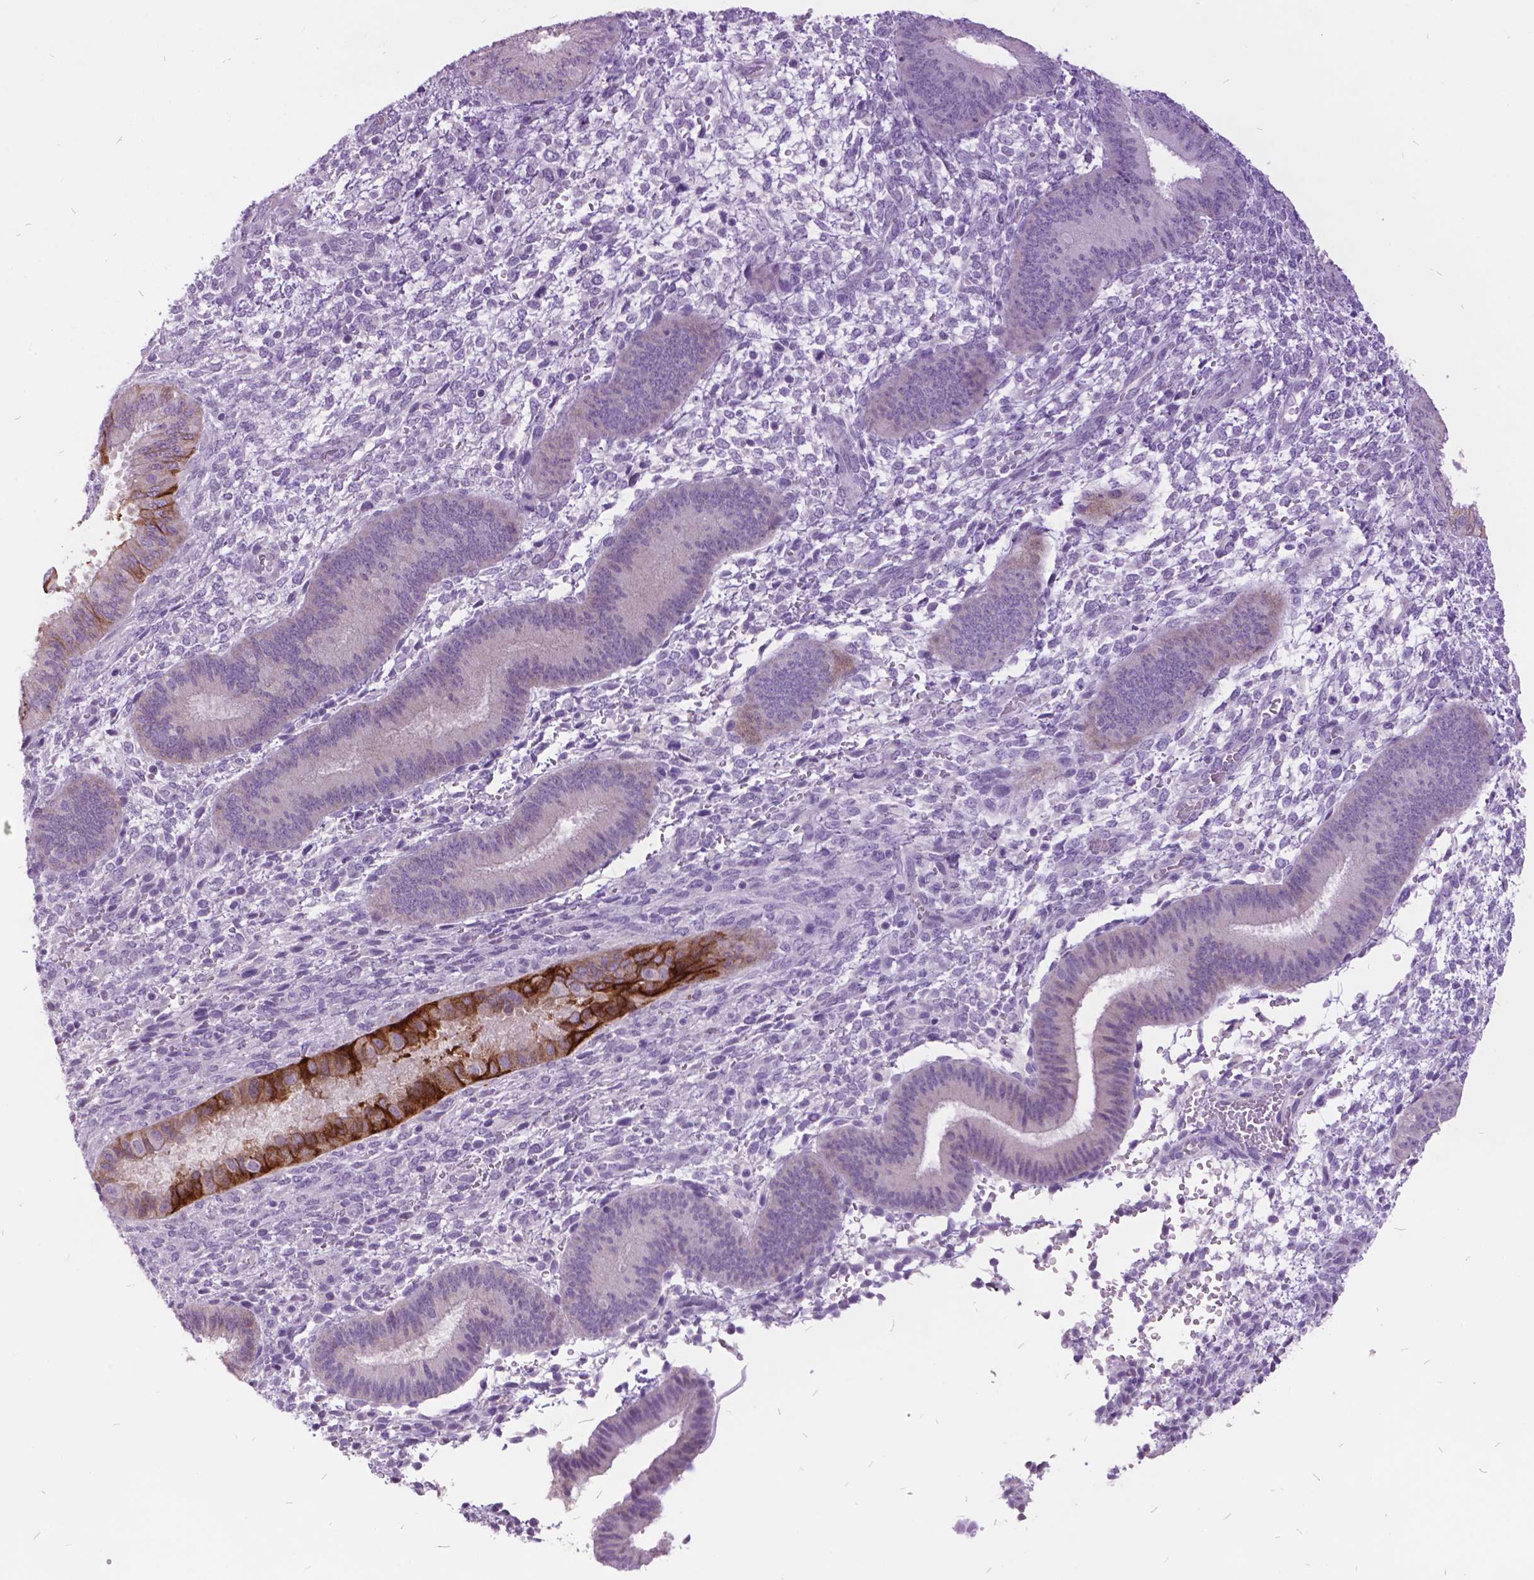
{"staining": {"intensity": "negative", "quantity": "none", "location": "none"}, "tissue": "endometrium", "cell_type": "Cells in endometrial stroma", "image_type": "normal", "snomed": [{"axis": "morphology", "description": "Normal tissue, NOS"}, {"axis": "topography", "description": "Endometrium"}], "caption": "This is an immunohistochemistry histopathology image of unremarkable endometrium. There is no positivity in cells in endometrial stroma.", "gene": "ITGB6", "patient": {"sex": "female", "age": 39}}